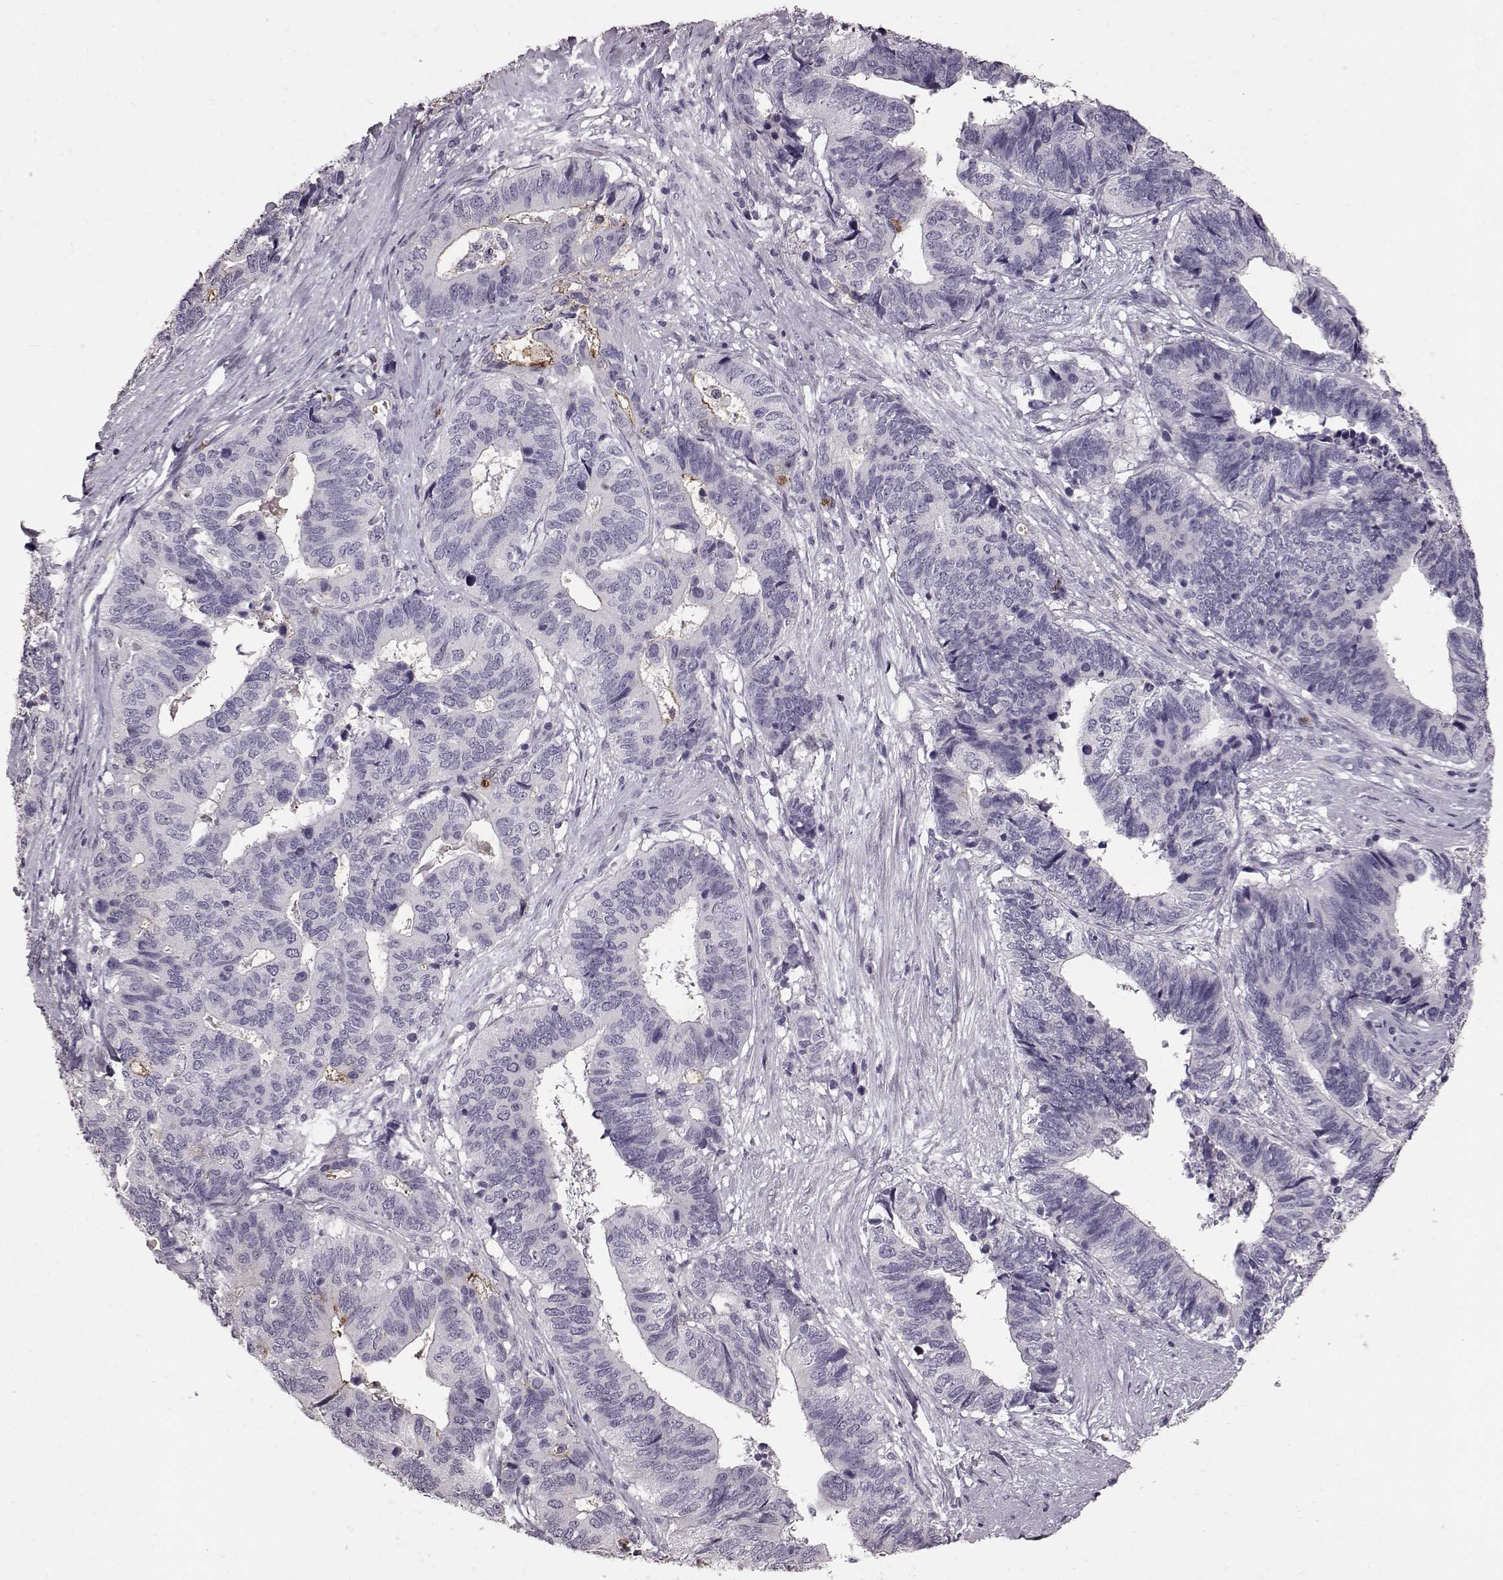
{"staining": {"intensity": "negative", "quantity": "none", "location": "none"}, "tissue": "stomach cancer", "cell_type": "Tumor cells", "image_type": "cancer", "snomed": [{"axis": "morphology", "description": "Adenocarcinoma, NOS"}, {"axis": "topography", "description": "Stomach, upper"}], "caption": "A micrograph of human stomach cancer is negative for staining in tumor cells.", "gene": "FUT4", "patient": {"sex": "female", "age": 67}}